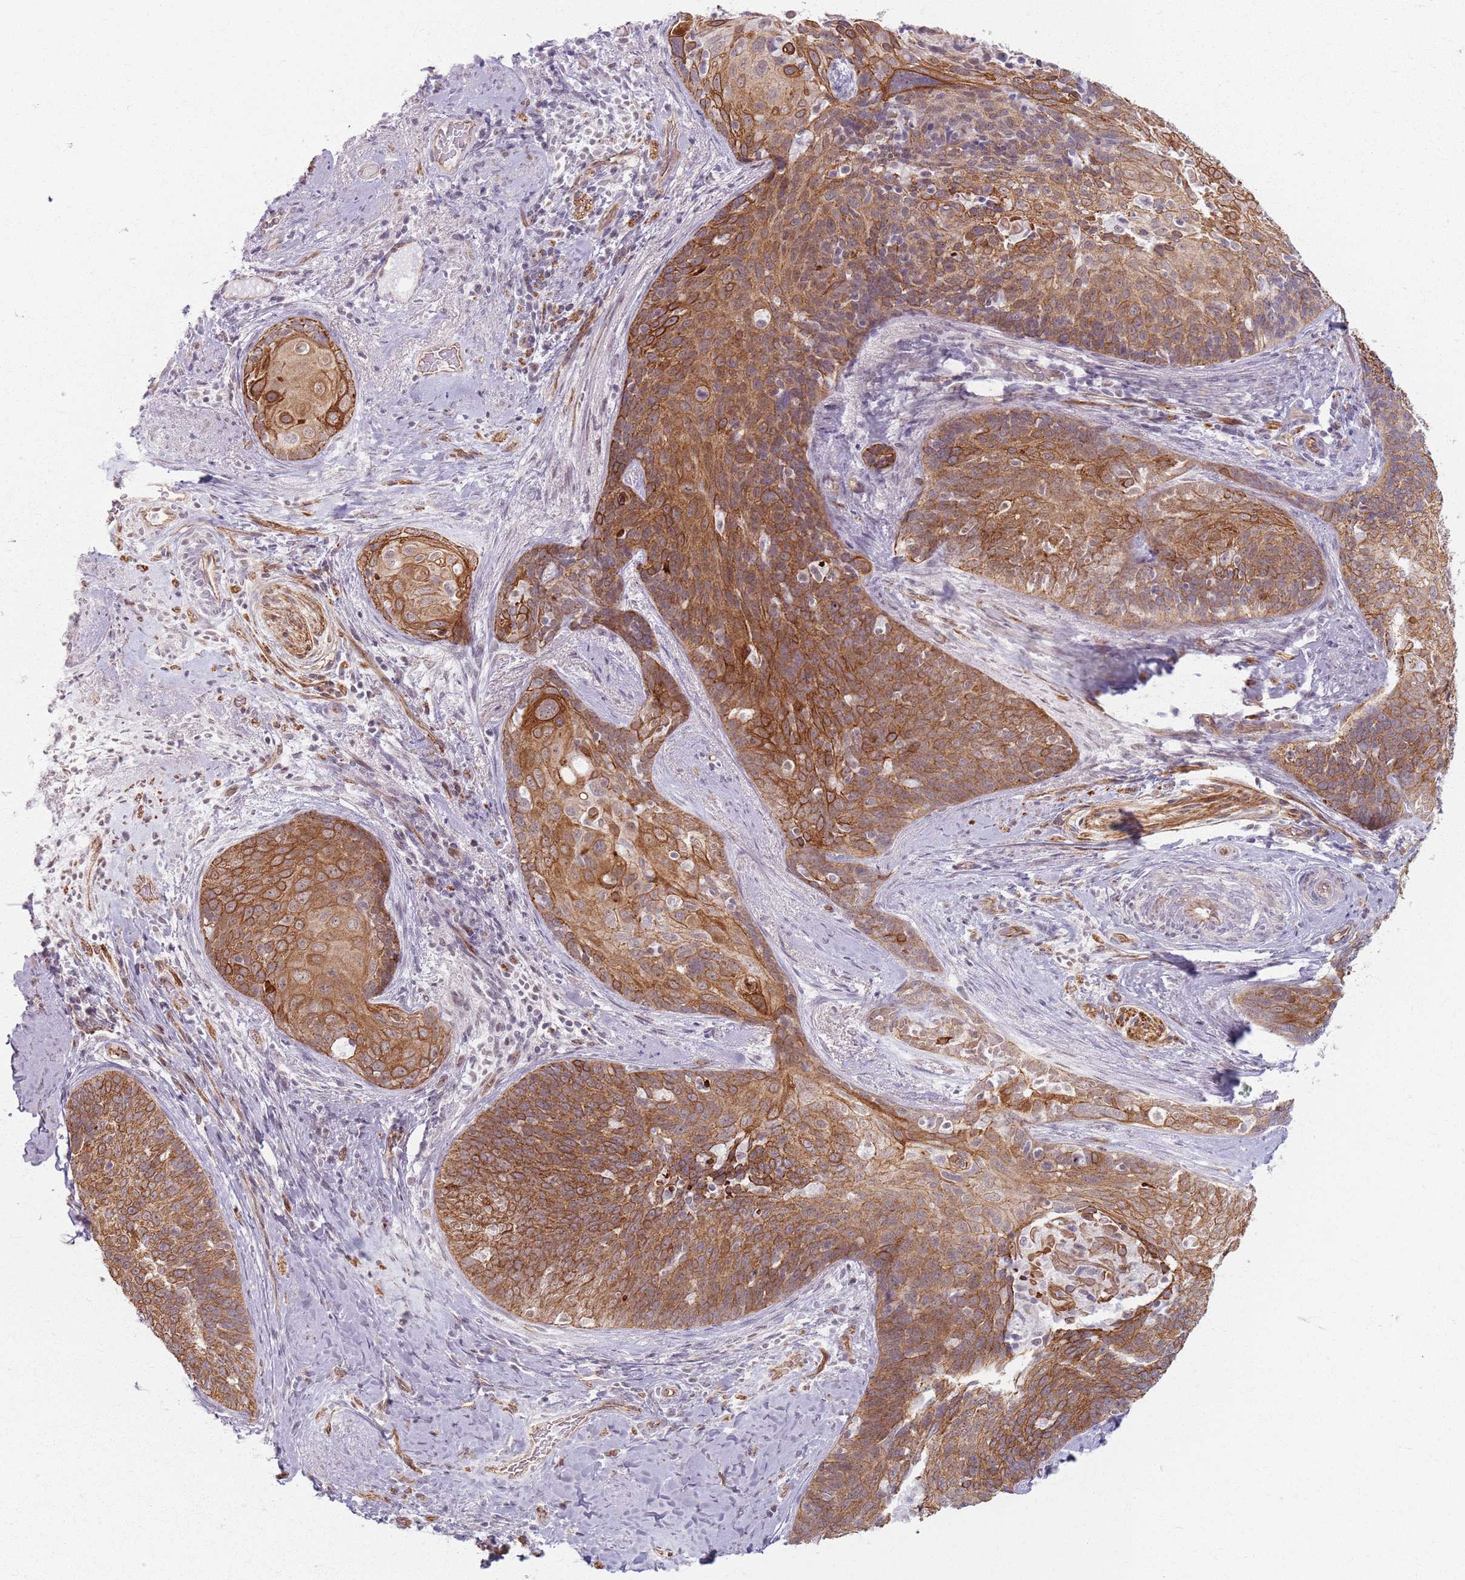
{"staining": {"intensity": "moderate", "quantity": ">75%", "location": "cytoplasmic/membranous"}, "tissue": "cervical cancer", "cell_type": "Tumor cells", "image_type": "cancer", "snomed": [{"axis": "morphology", "description": "Squamous cell carcinoma, NOS"}, {"axis": "topography", "description": "Cervix"}], "caption": "Squamous cell carcinoma (cervical) stained with a protein marker shows moderate staining in tumor cells.", "gene": "KCNA5", "patient": {"sex": "female", "age": 50}}